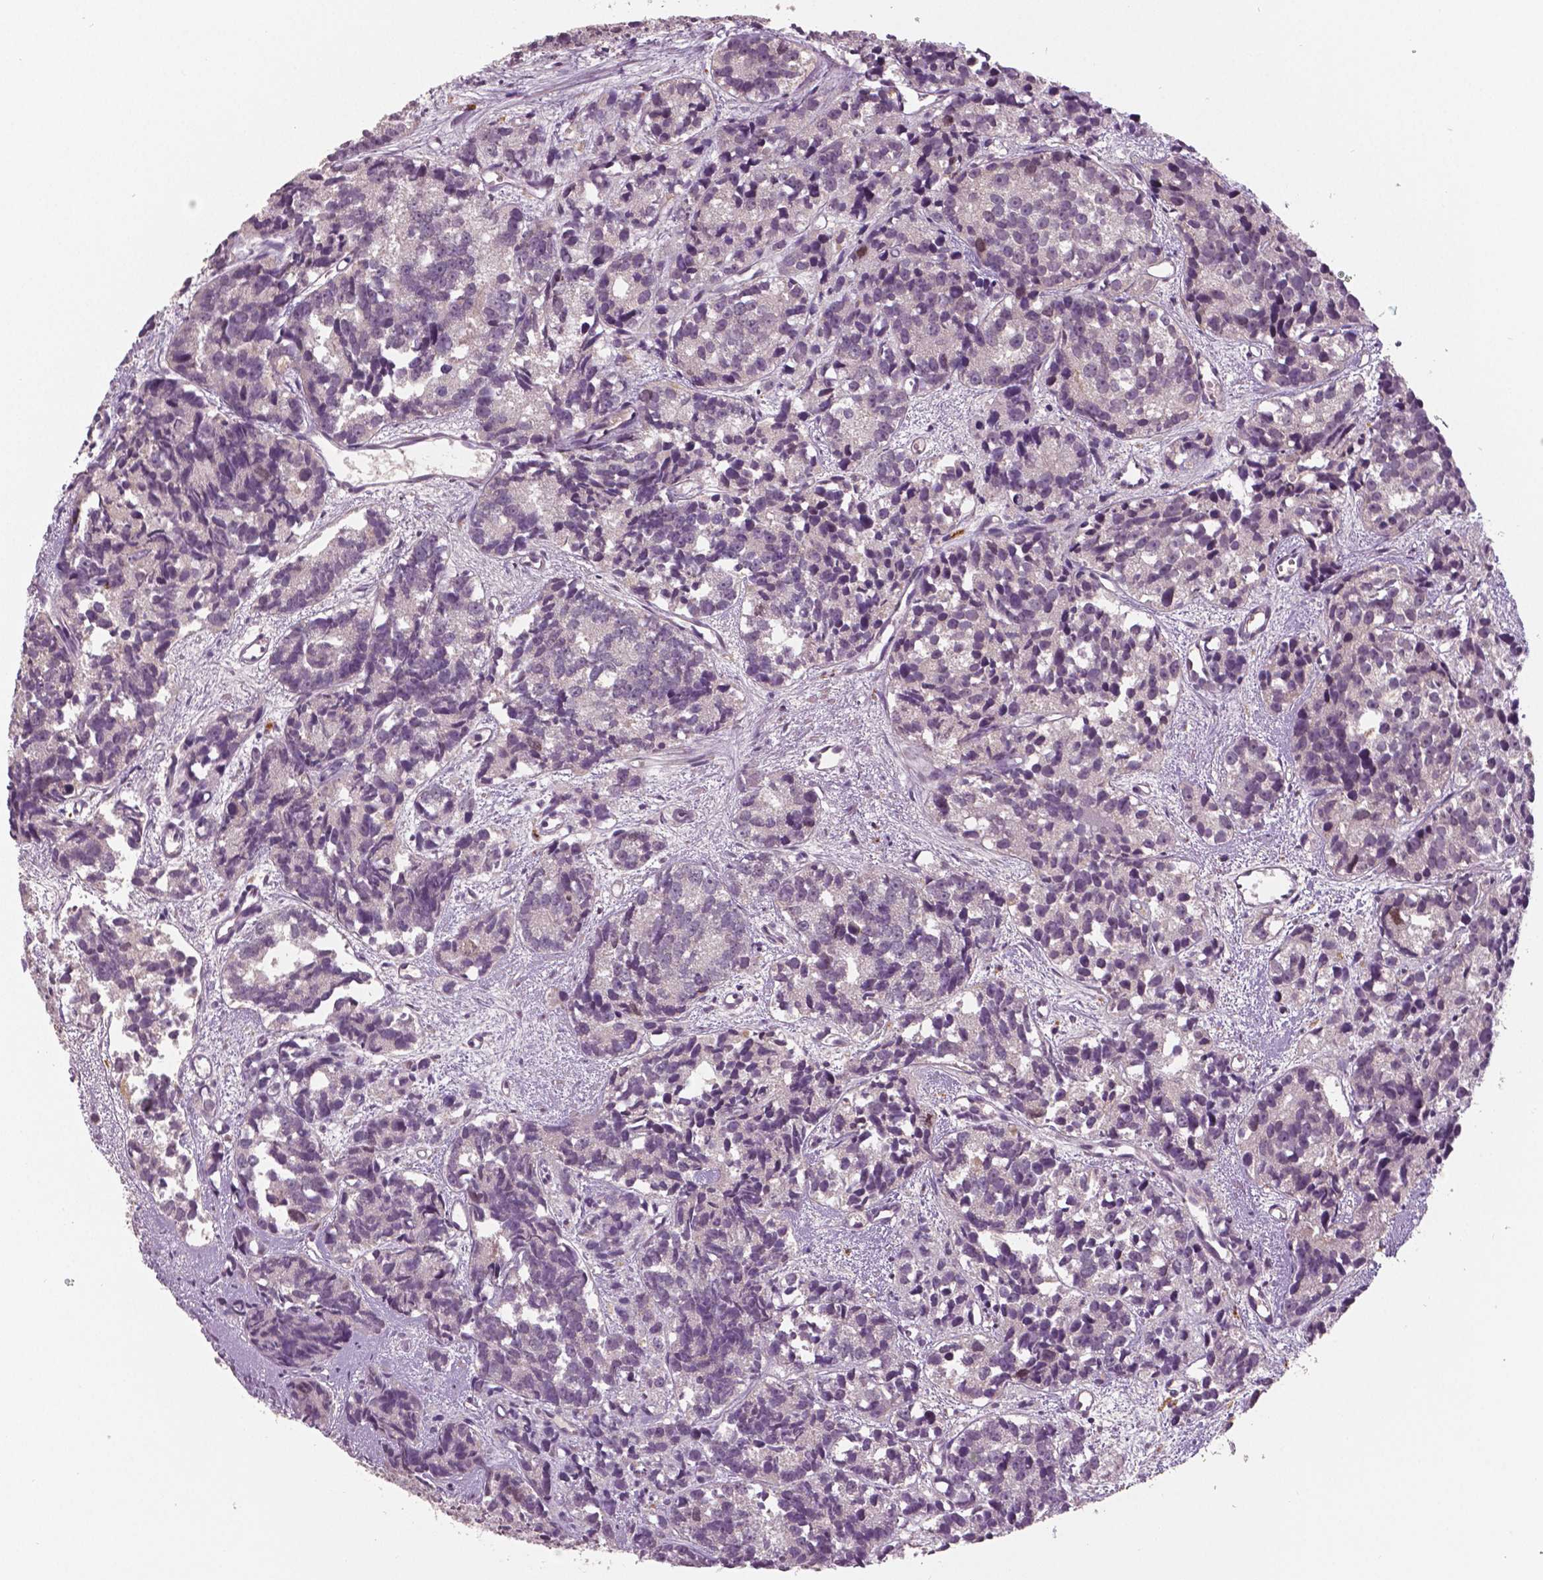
{"staining": {"intensity": "moderate", "quantity": "<25%", "location": "nuclear"}, "tissue": "prostate cancer", "cell_type": "Tumor cells", "image_type": "cancer", "snomed": [{"axis": "morphology", "description": "Adenocarcinoma, High grade"}, {"axis": "topography", "description": "Prostate"}], "caption": "Immunohistochemical staining of human prostate high-grade adenocarcinoma demonstrates low levels of moderate nuclear staining in approximately <25% of tumor cells. Immunohistochemistry (ihc) stains the protein of interest in brown and the nuclei are stained blue.", "gene": "MKI67", "patient": {"sex": "male", "age": 77}}